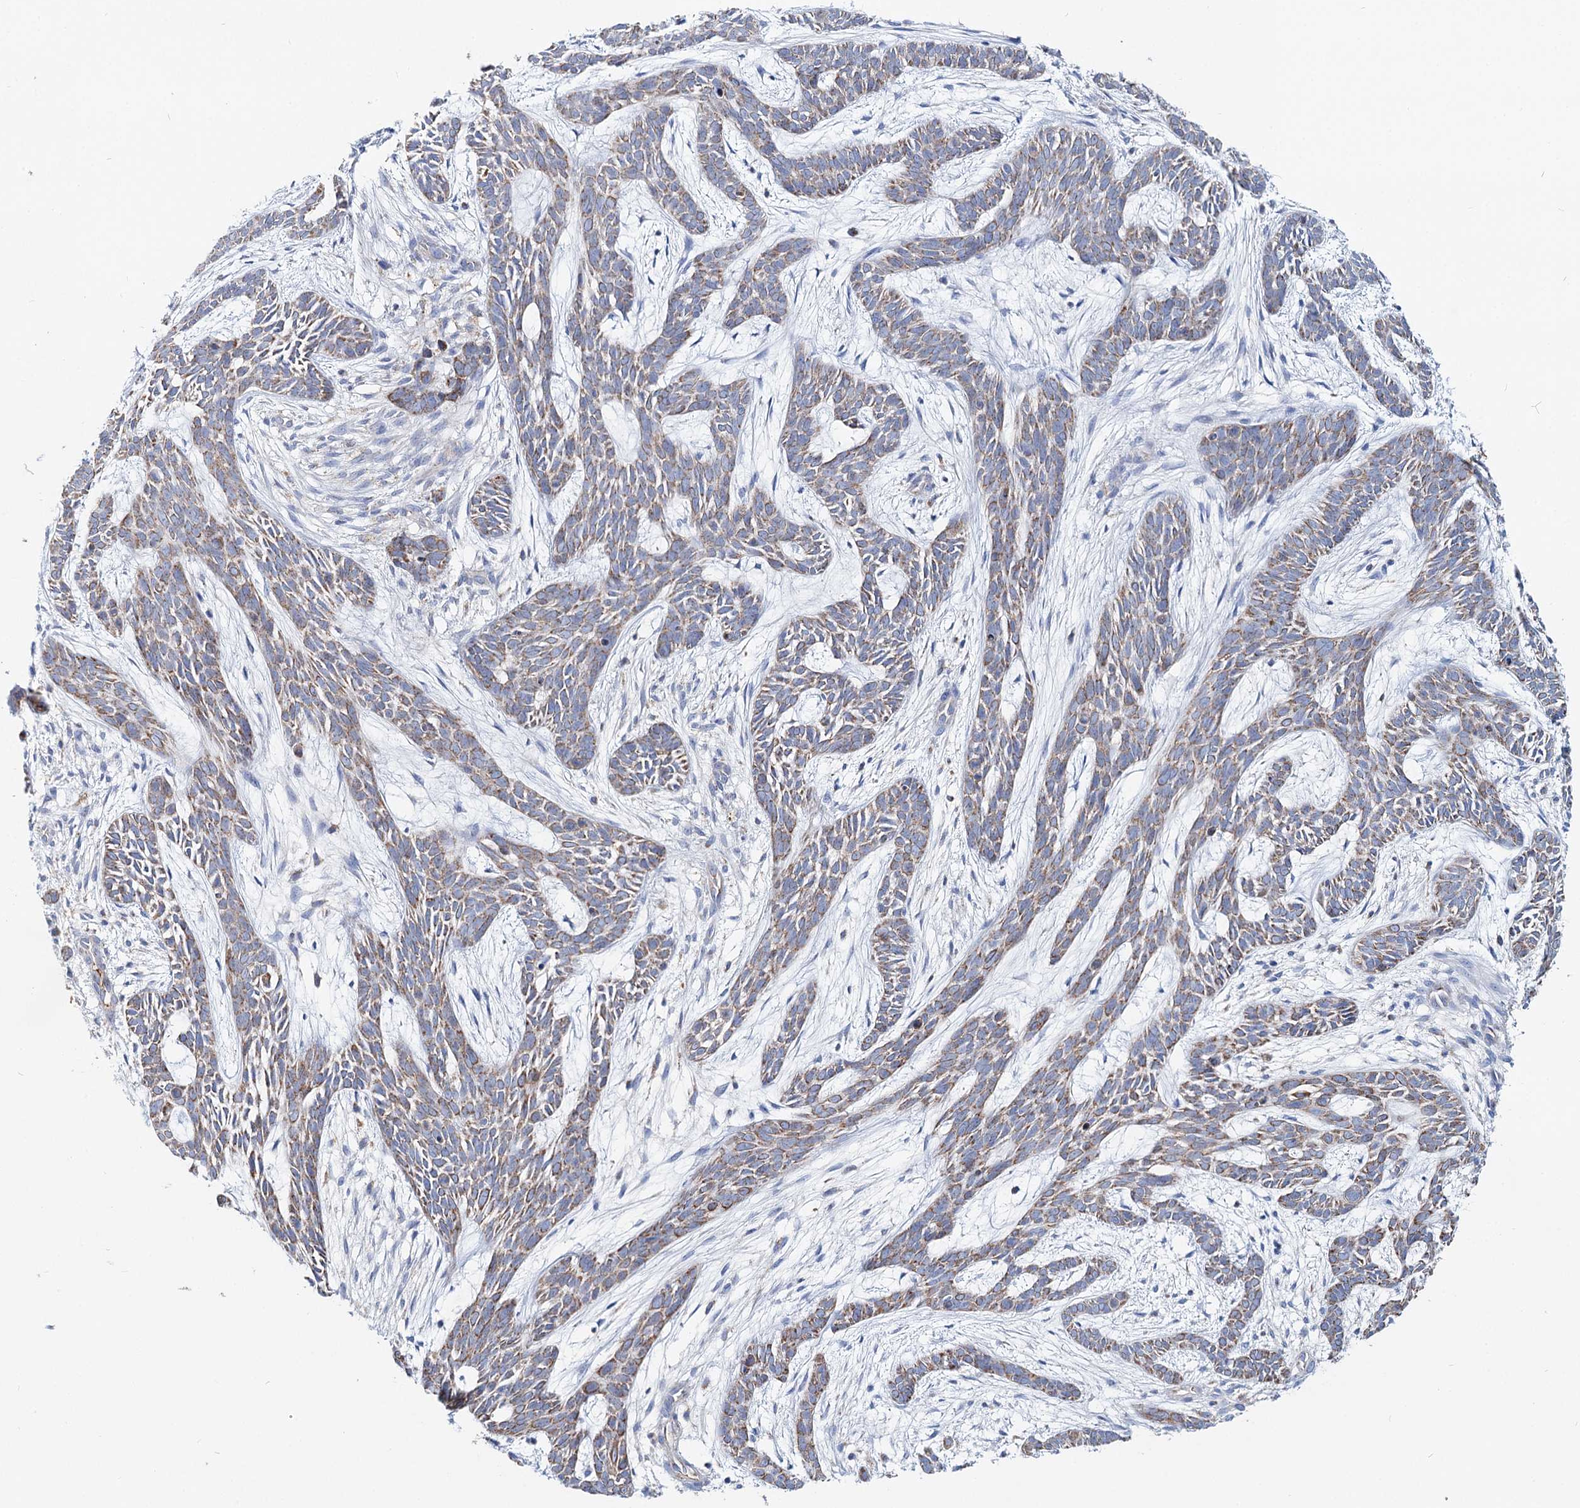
{"staining": {"intensity": "moderate", "quantity": ">75%", "location": "cytoplasmic/membranous"}, "tissue": "skin cancer", "cell_type": "Tumor cells", "image_type": "cancer", "snomed": [{"axis": "morphology", "description": "Basal cell carcinoma"}, {"axis": "topography", "description": "Skin"}], "caption": "Protein expression analysis of human skin basal cell carcinoma reveals moderate cytoplasmic/membranous positivity in about >75% of tumor cells.", "gene": "MCCC2", "patient": {"sex": "male", "age": 89}}